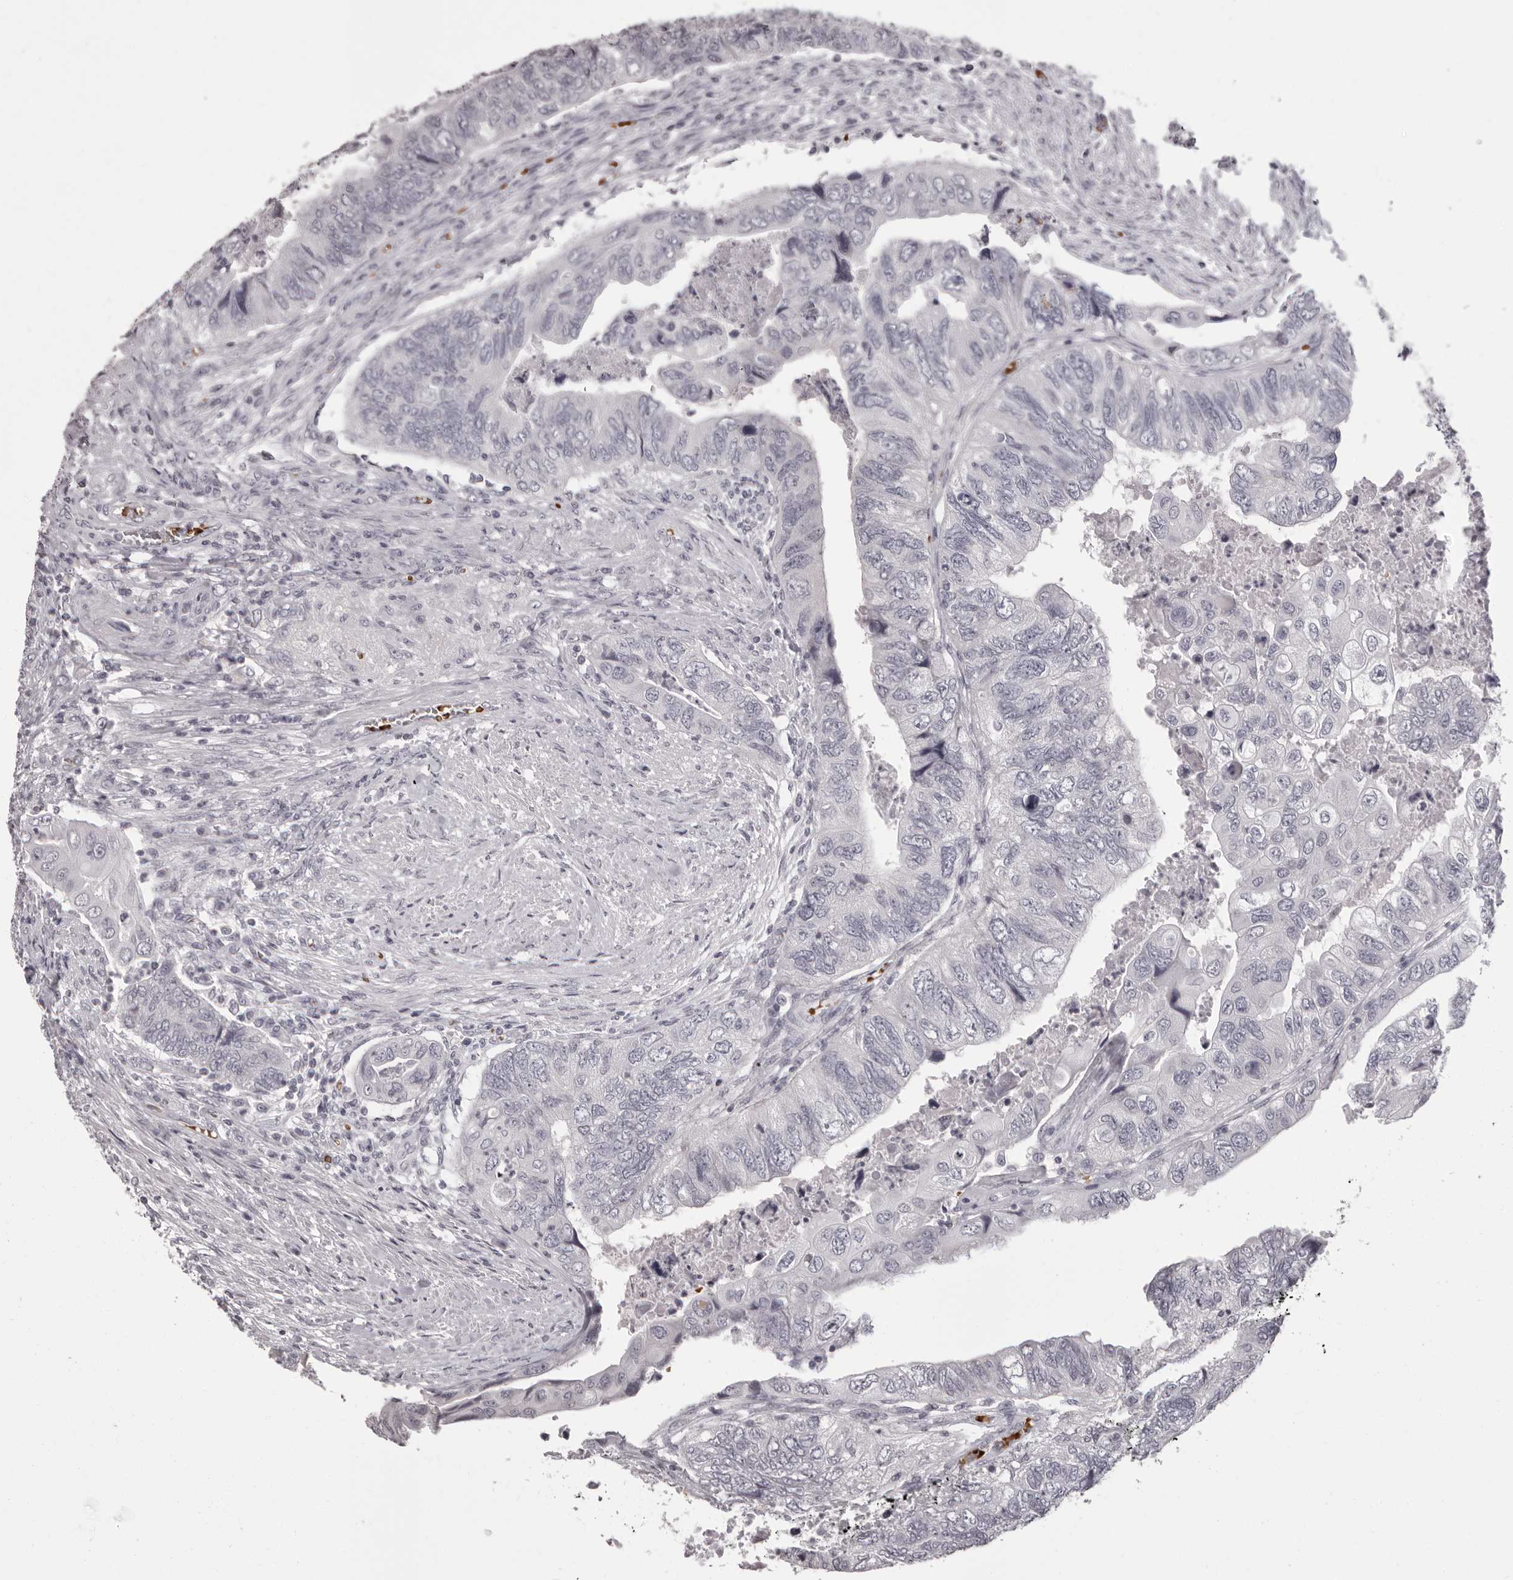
{"staining": {"intensity": "negative", "quantity": "none", "location": "none"}, "tissue": "colorectal cancer", "cell_type": "Tumor cells", "image_type": "cancer", "snomed": [{"axis": "morphology", "description": "Adenocarcinoma, NOS"}, {"axis": "topography", "description": "Rectum"}], "caption": "The photomicrograph shows no significant positivity in tumor cells of colorectal adenocarcinoma. (Brightfield microscopy of DAB (3,3'-diaminobenzidine) immunohistochemistry (IHC) at high magnification).", "gene": "C8orf74", "patient": {"sex": "male", "age": 63}}